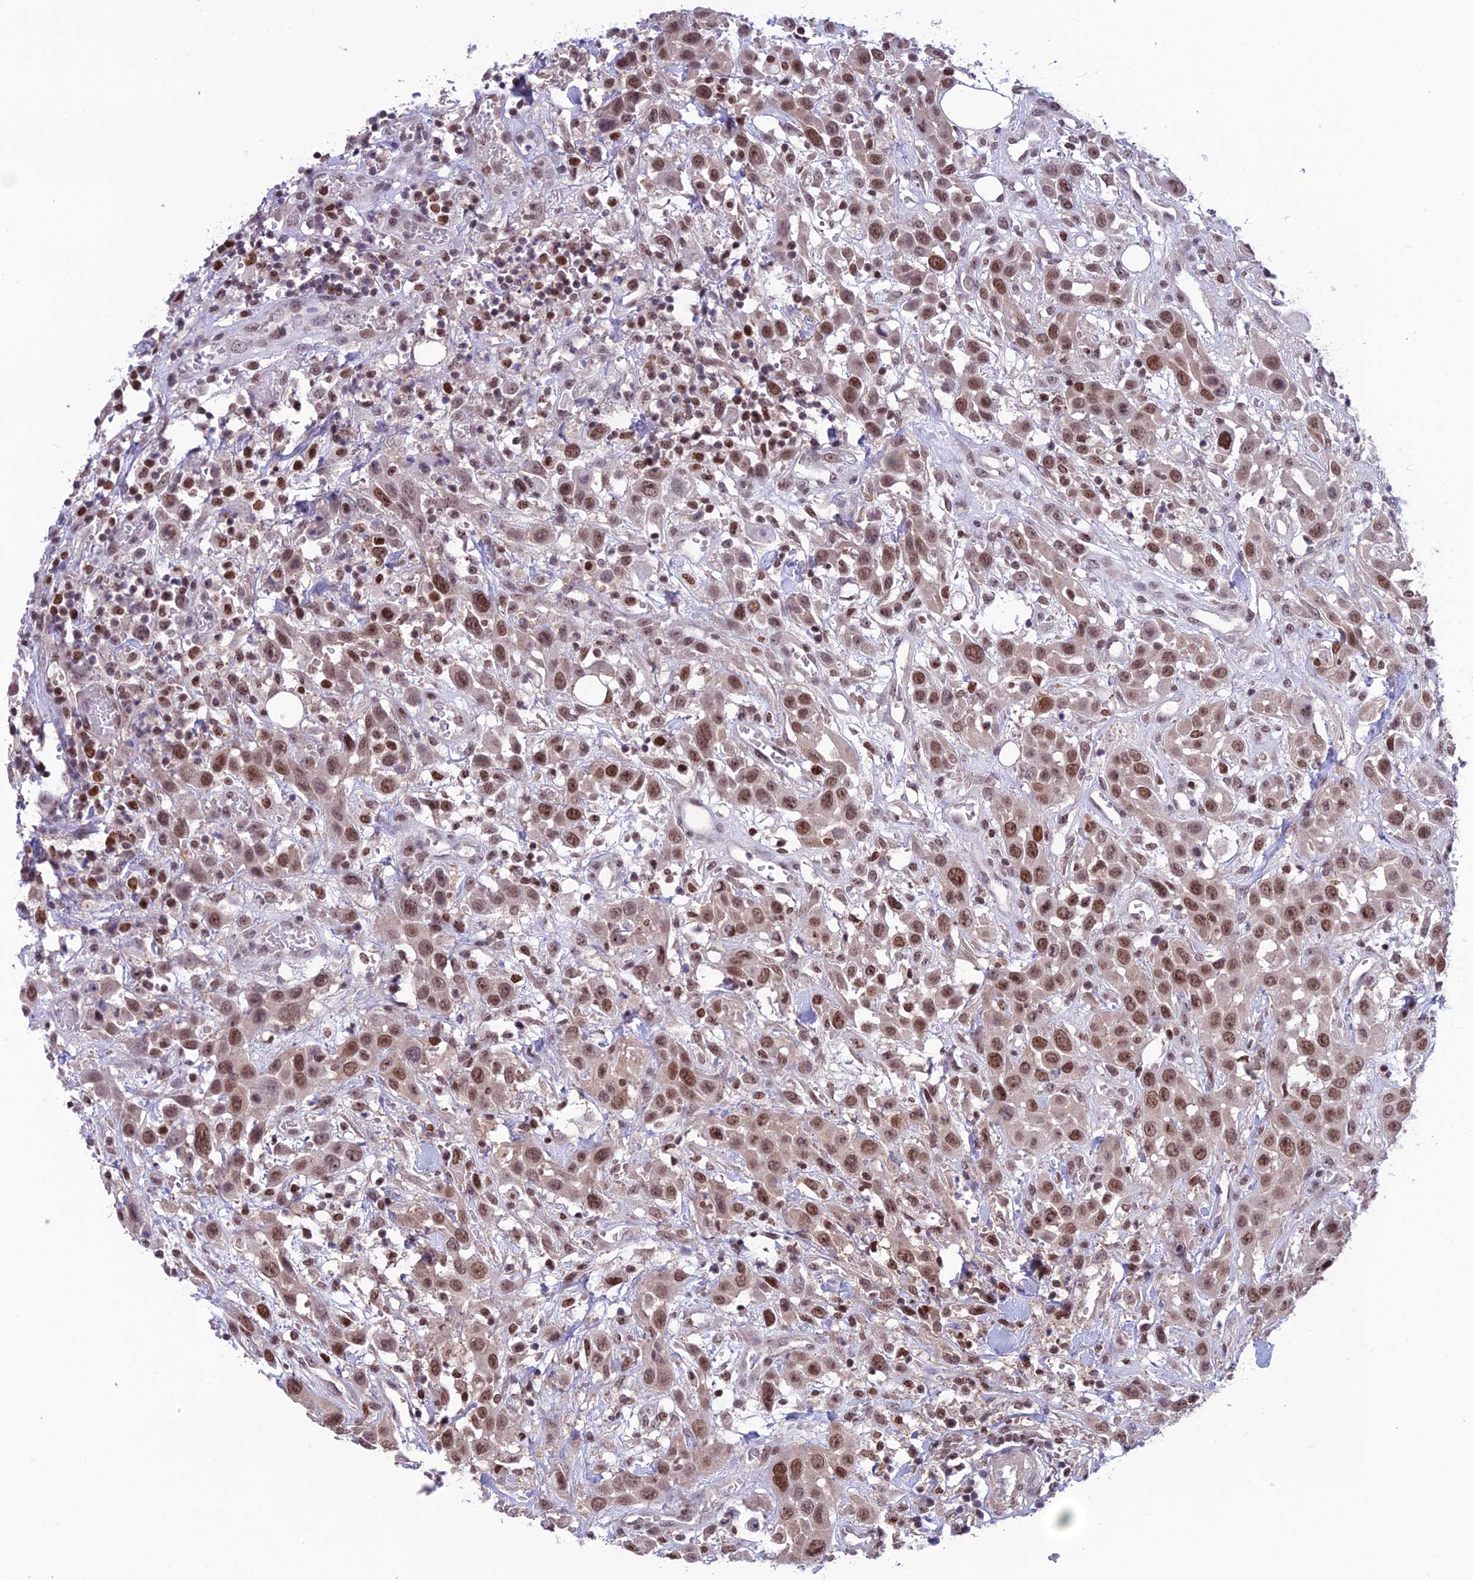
{"staining": {"intensity": "moderate", "quantity": ">75%", "location": "cytoplasmic/membranous,nuclear"}, "tissue": "head and neck cancer", "cell_type": "Tumor cells", "image_type": "cancer", "snomed": [{"axis": "morphology", "description": "Squamous cell carcinoma, NOS"}, {"axis": "topography", "description": "Head-Neck"}], "caption": "The photomicrograph reveals a brown stain indicating the presence of a protein in the cytoplasmic/membranous and nuclear of tumor cells in head and neck cancer (squamous cell carcinoma). (brown staining indicates protein expression, while blue staining denotes nuclei).", "gene": "MIS12", "patient": {"sex": "male", "age": 81}}